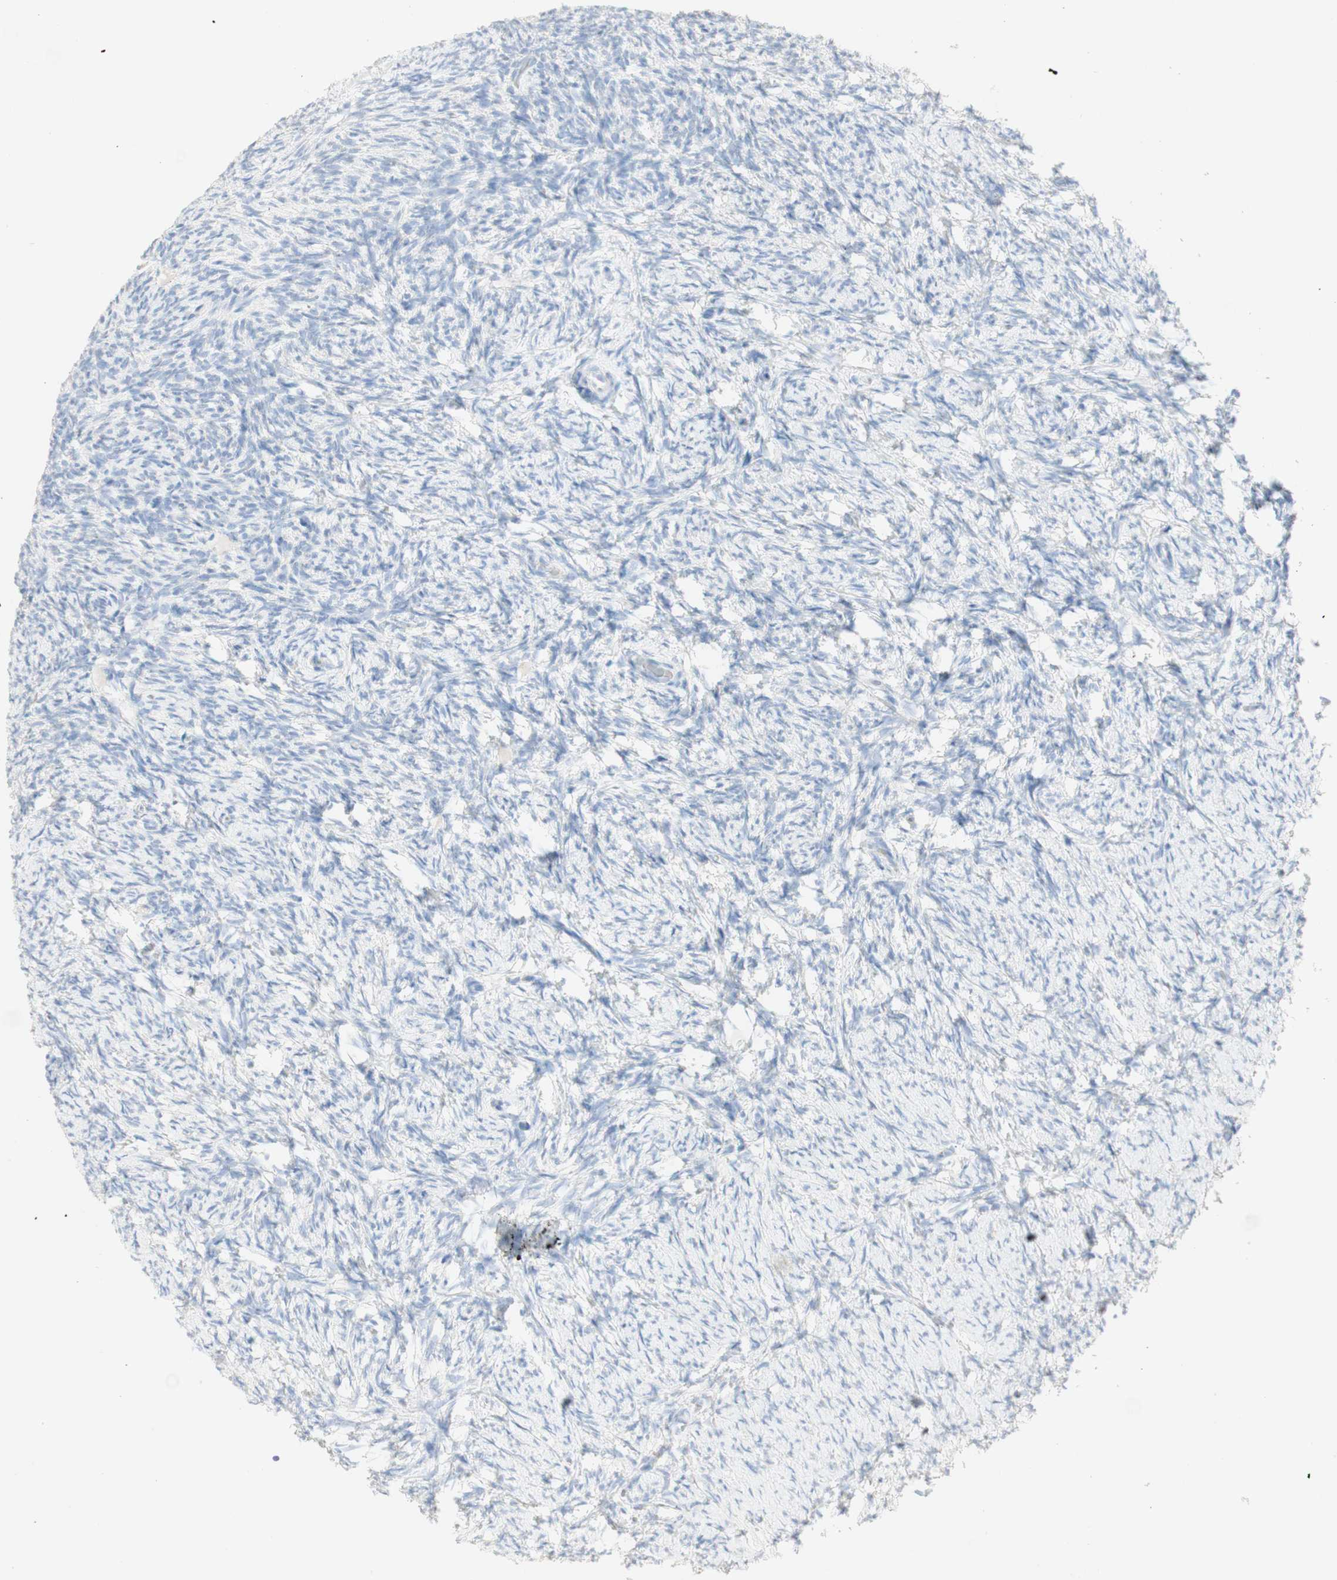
{"staining": {"intensity": "negative", "quantity": "none", "location": "none"}, "tissue": "ovary", "cell_type": "Ovarian stroma cells", "image_type": "normal", "snomed": [{"axis": "morphology", "description": "Normal tissue, NOS"}, {"axis": "topography", "description": "Ovary"}], "caption": "Immunohistochemistry (IHC) of benign ovary shows no positivity in ovarian stroma cells. Brightfield microscopy of immunohistochemistry stained with DAB (brown) and hematoxylin (blue), captured at high magnification.", "gene": "MANEA", "patient": {"sex": "female", "age": 60}}